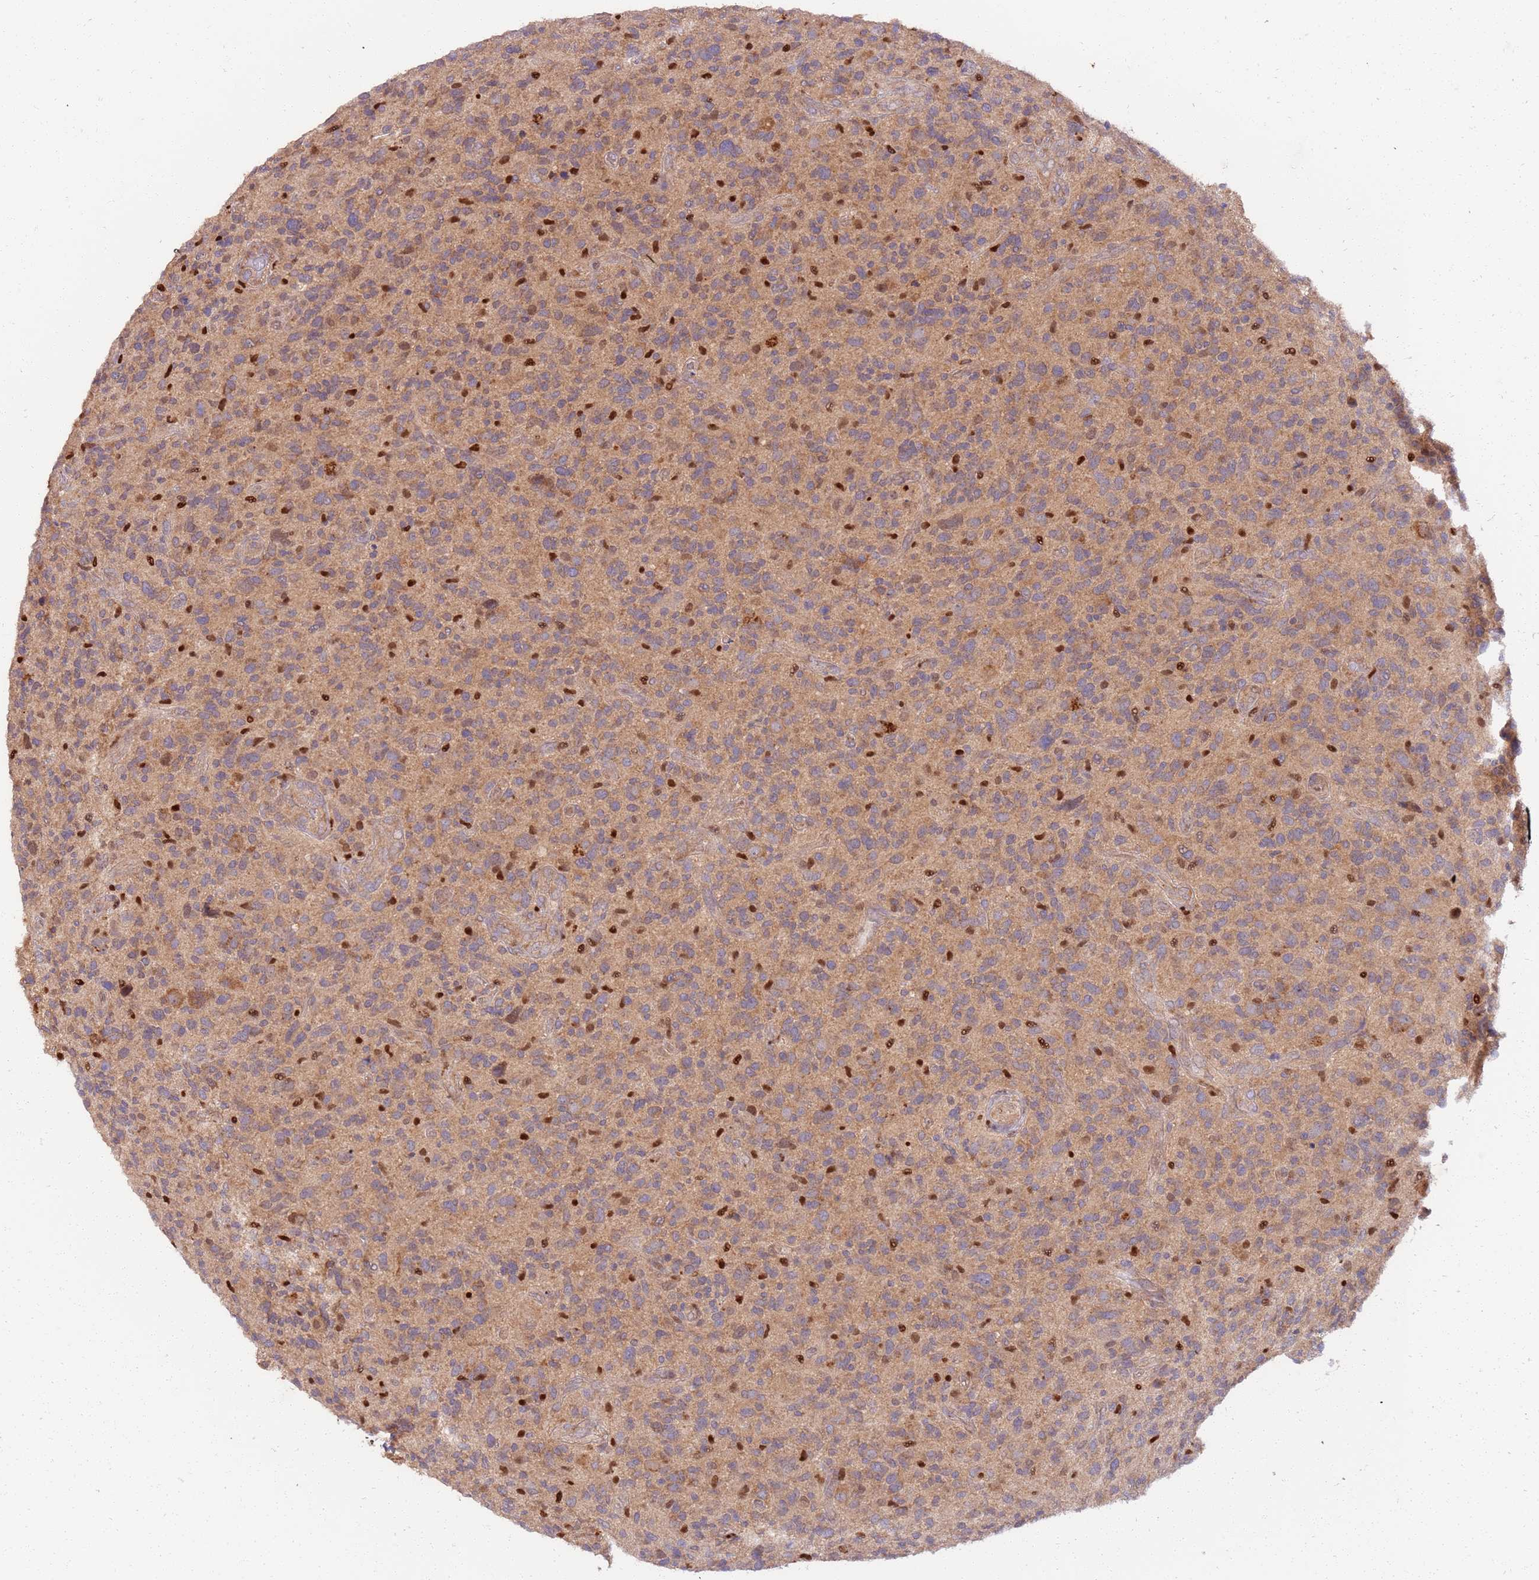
{"staining": {"intensity": "negative", "quantity": "none", "location": "none"}, "tissue": "glioma", "cell_type": "Tumor cells", "image_type": "cancer", "snomed": [{"axis": "morphology", "description": "Glioma, malignant, High grade"}, {"axis": "topography", "description": "Brain"}], "caption": "DAB (3,3'-diaminobenzidine) immunohistochemical staining of glioma demonstrates no significant positivity in tumor cells.", "gene": "OSBP", "patient": {"sex": "male", "age": 47}}